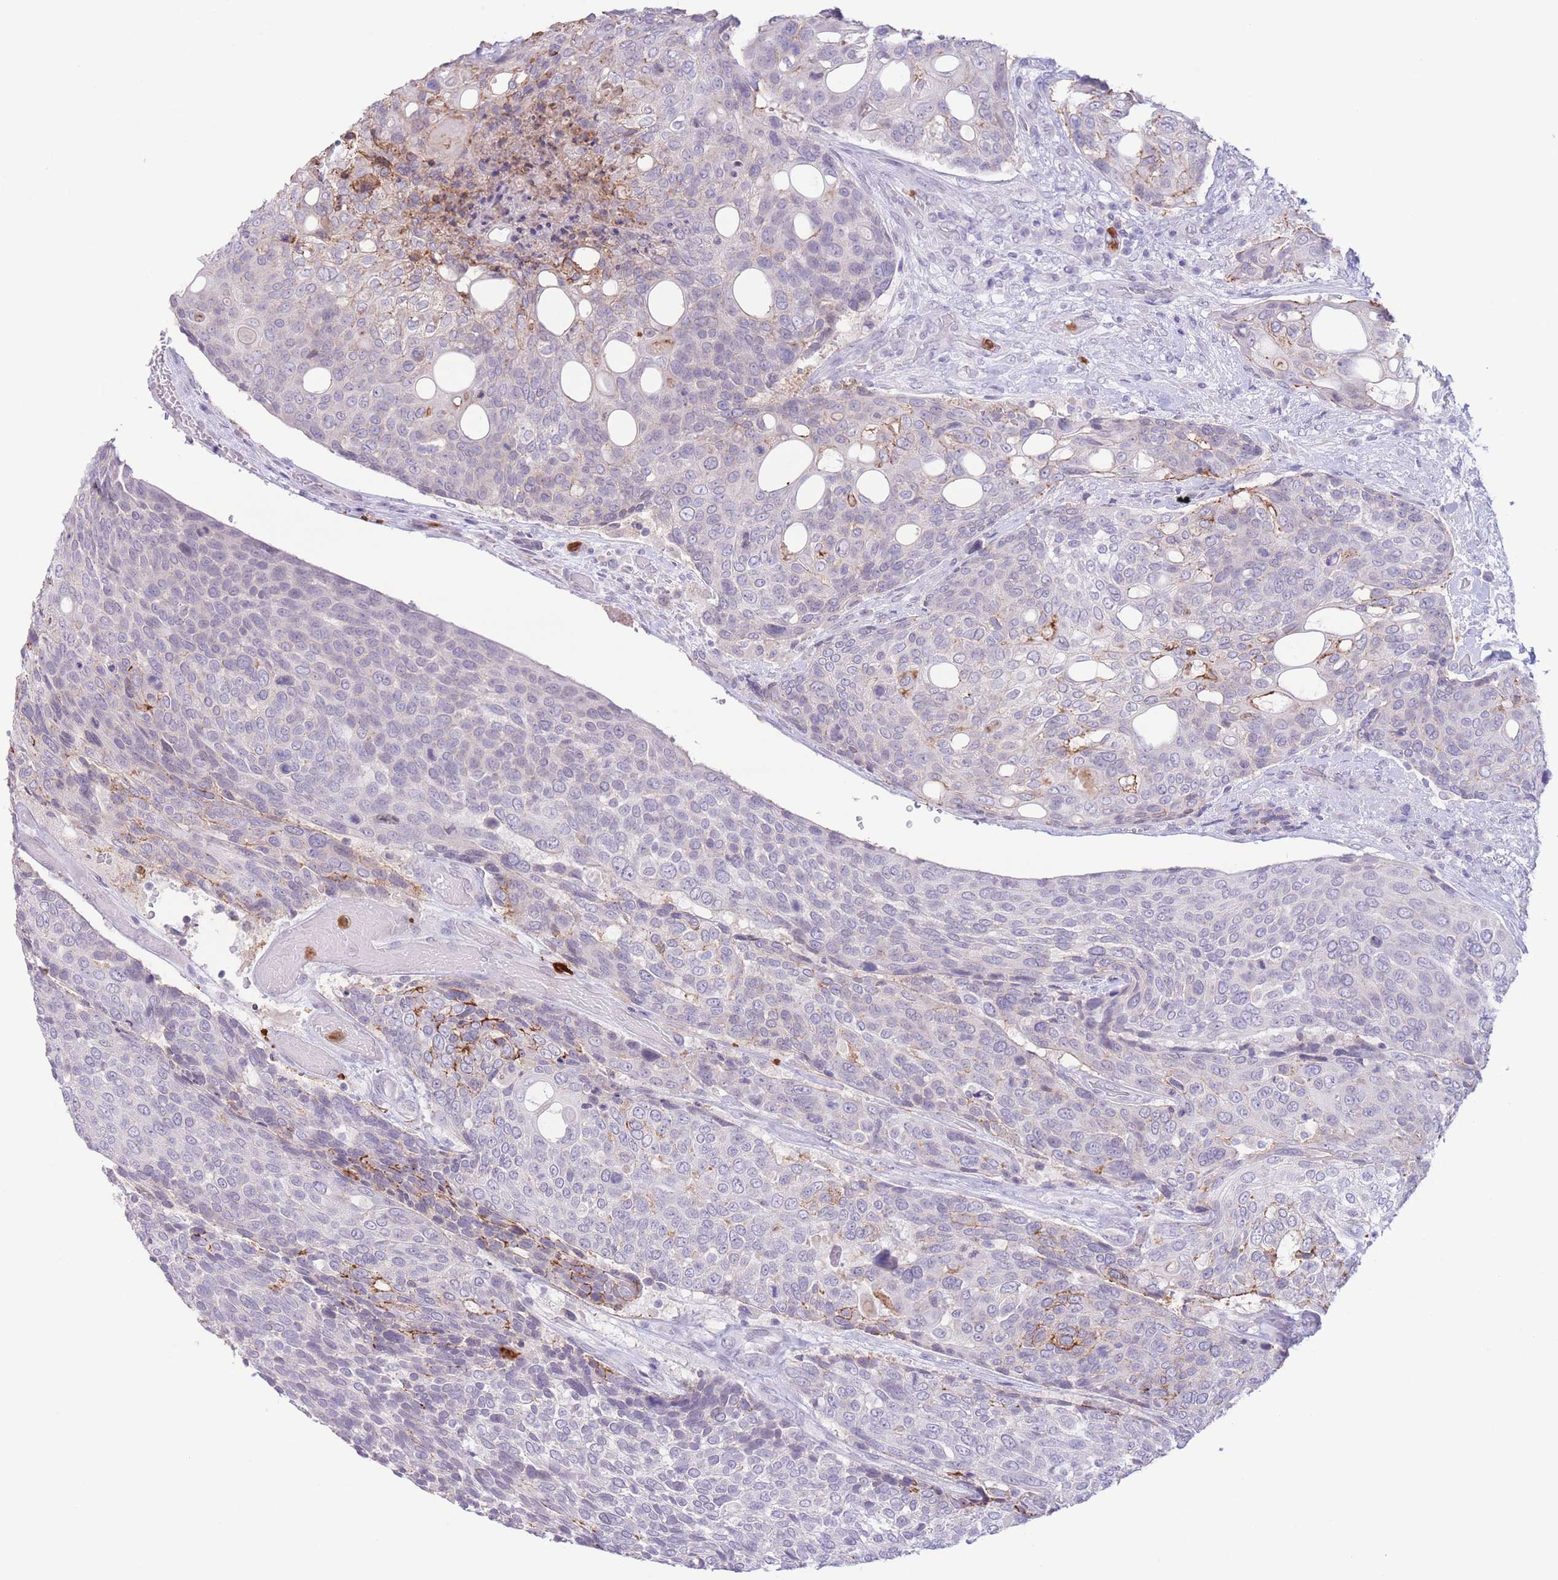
{"staining": {"intensity": "moderate", "quantity": "<25%", "location": "cytoplasmic/membranous"}, "tissue": "urothelial cancer", "cell_type": "Tumor cells", "image_type": "cancer", "snomed": [{"axis": "morphology", "description": "Urothelial carcinoma, High grade"}, {"axis": "topography", "description": "Urinary bladder"}], "caption": "About <25% of tumor cells in human high-grade urothelial carcinoma reveal moderate cytoplasmic/membranous protein positivity as visualized by brown immunohistochemical staining.", "gene": "LCLAT1", "patient": {"sex": "female", "age": 70}}